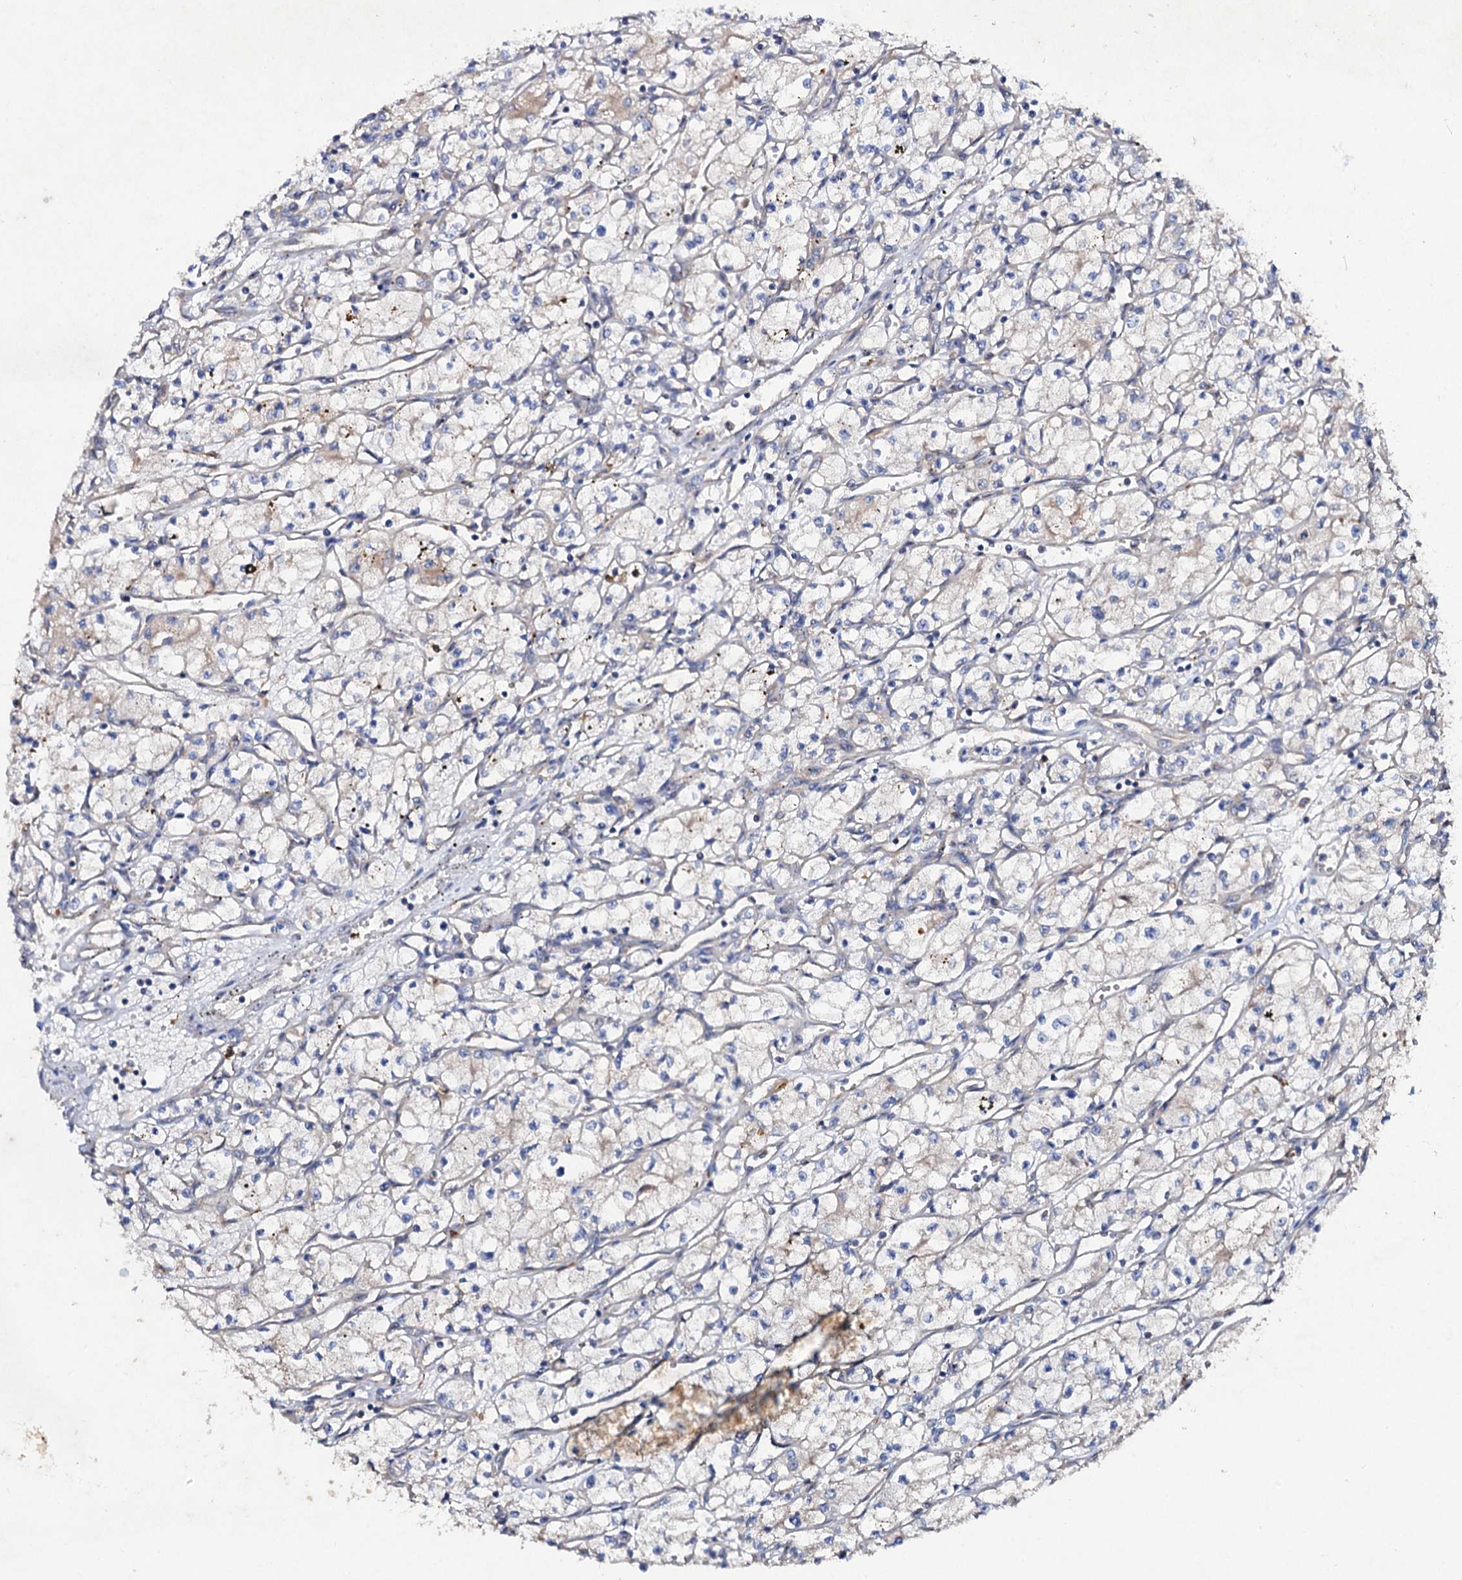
{"staining": {"intensity": "weak", "quantity": "<25%", "location": "cytoplasmic/membranous"}, "tissue": "renal cancer", "cell_type": "Tumor cells", "image_type": "cancer", "snomed": [{"axis": "morphology", "description": "Adenocarcinoma, NOS"}, {"axis": "topography", "description": "Kidney"}], "caption": "Immunohistochemistry of human adenocarcinoma (renal) exhibits no staining in tumor cells.", "gene": "VPS29", "patient": {"sex": "male", "age": 59}}